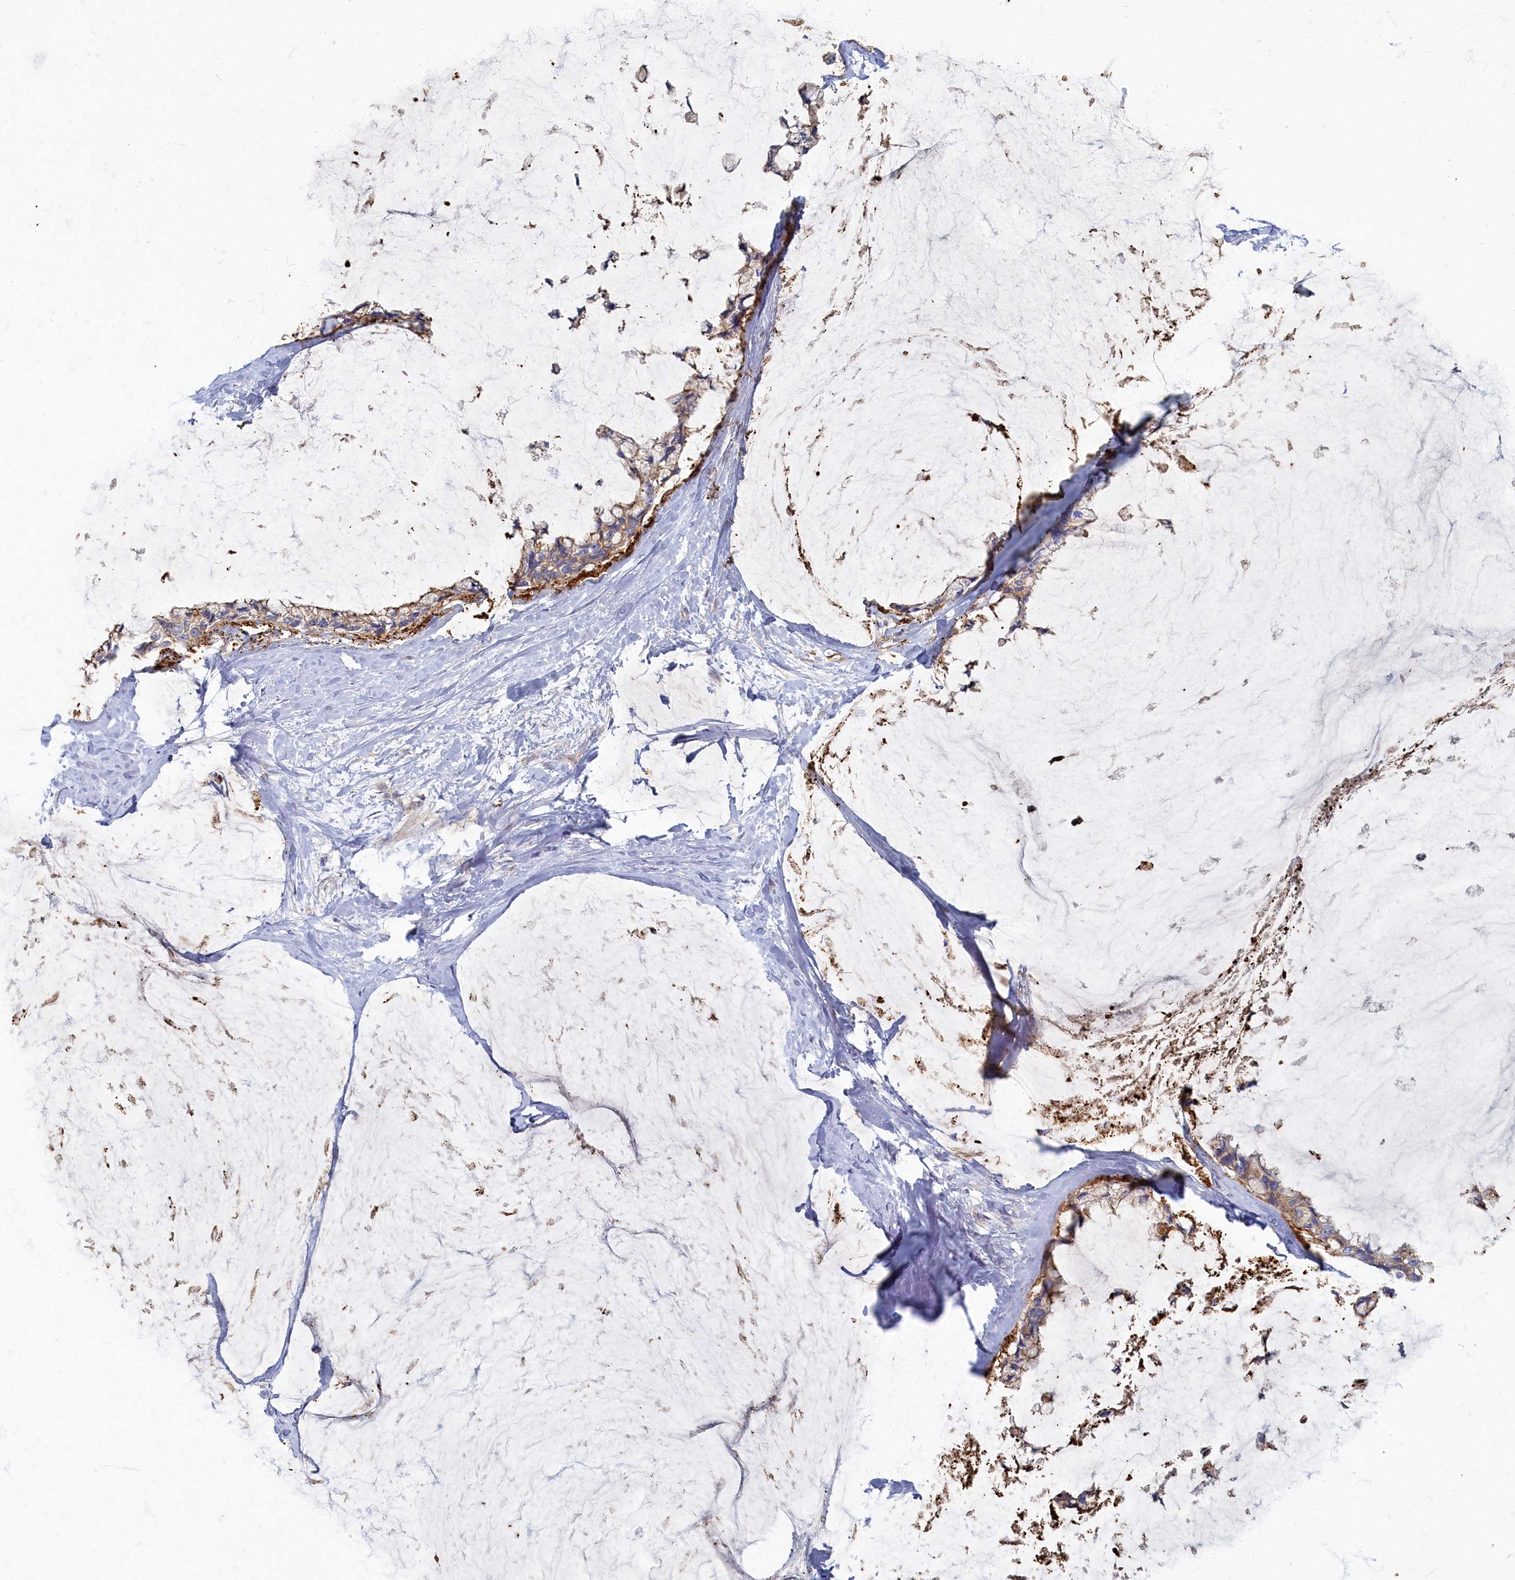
{"staining": {"intensity": "weak", "quantity": ">75%", "location": "cytoplasmic/membranous"}, "tissue": "ovarian cancer", "cell_type": "Tumor cells", "image_type": "cancer", "snomed": [{"axis": "morphology", "description": "Cystadenocarcinoma, mucinous, NOS"}, {"axis": "topography", "description": "Ovary"}], "caption": "Protein expression analysis of mucinous cystadenocarcinoma (ovarian) demonstrates weak cytoplasmic/membranous expression in about >75% of tumor cells. The protein is stained brown, and the nuclei are stained in blue (DAB IHC with brightfield microscopy, high magnification).", "gene": "PSMG2", "patient": {"sex": "female", "age": 39}}